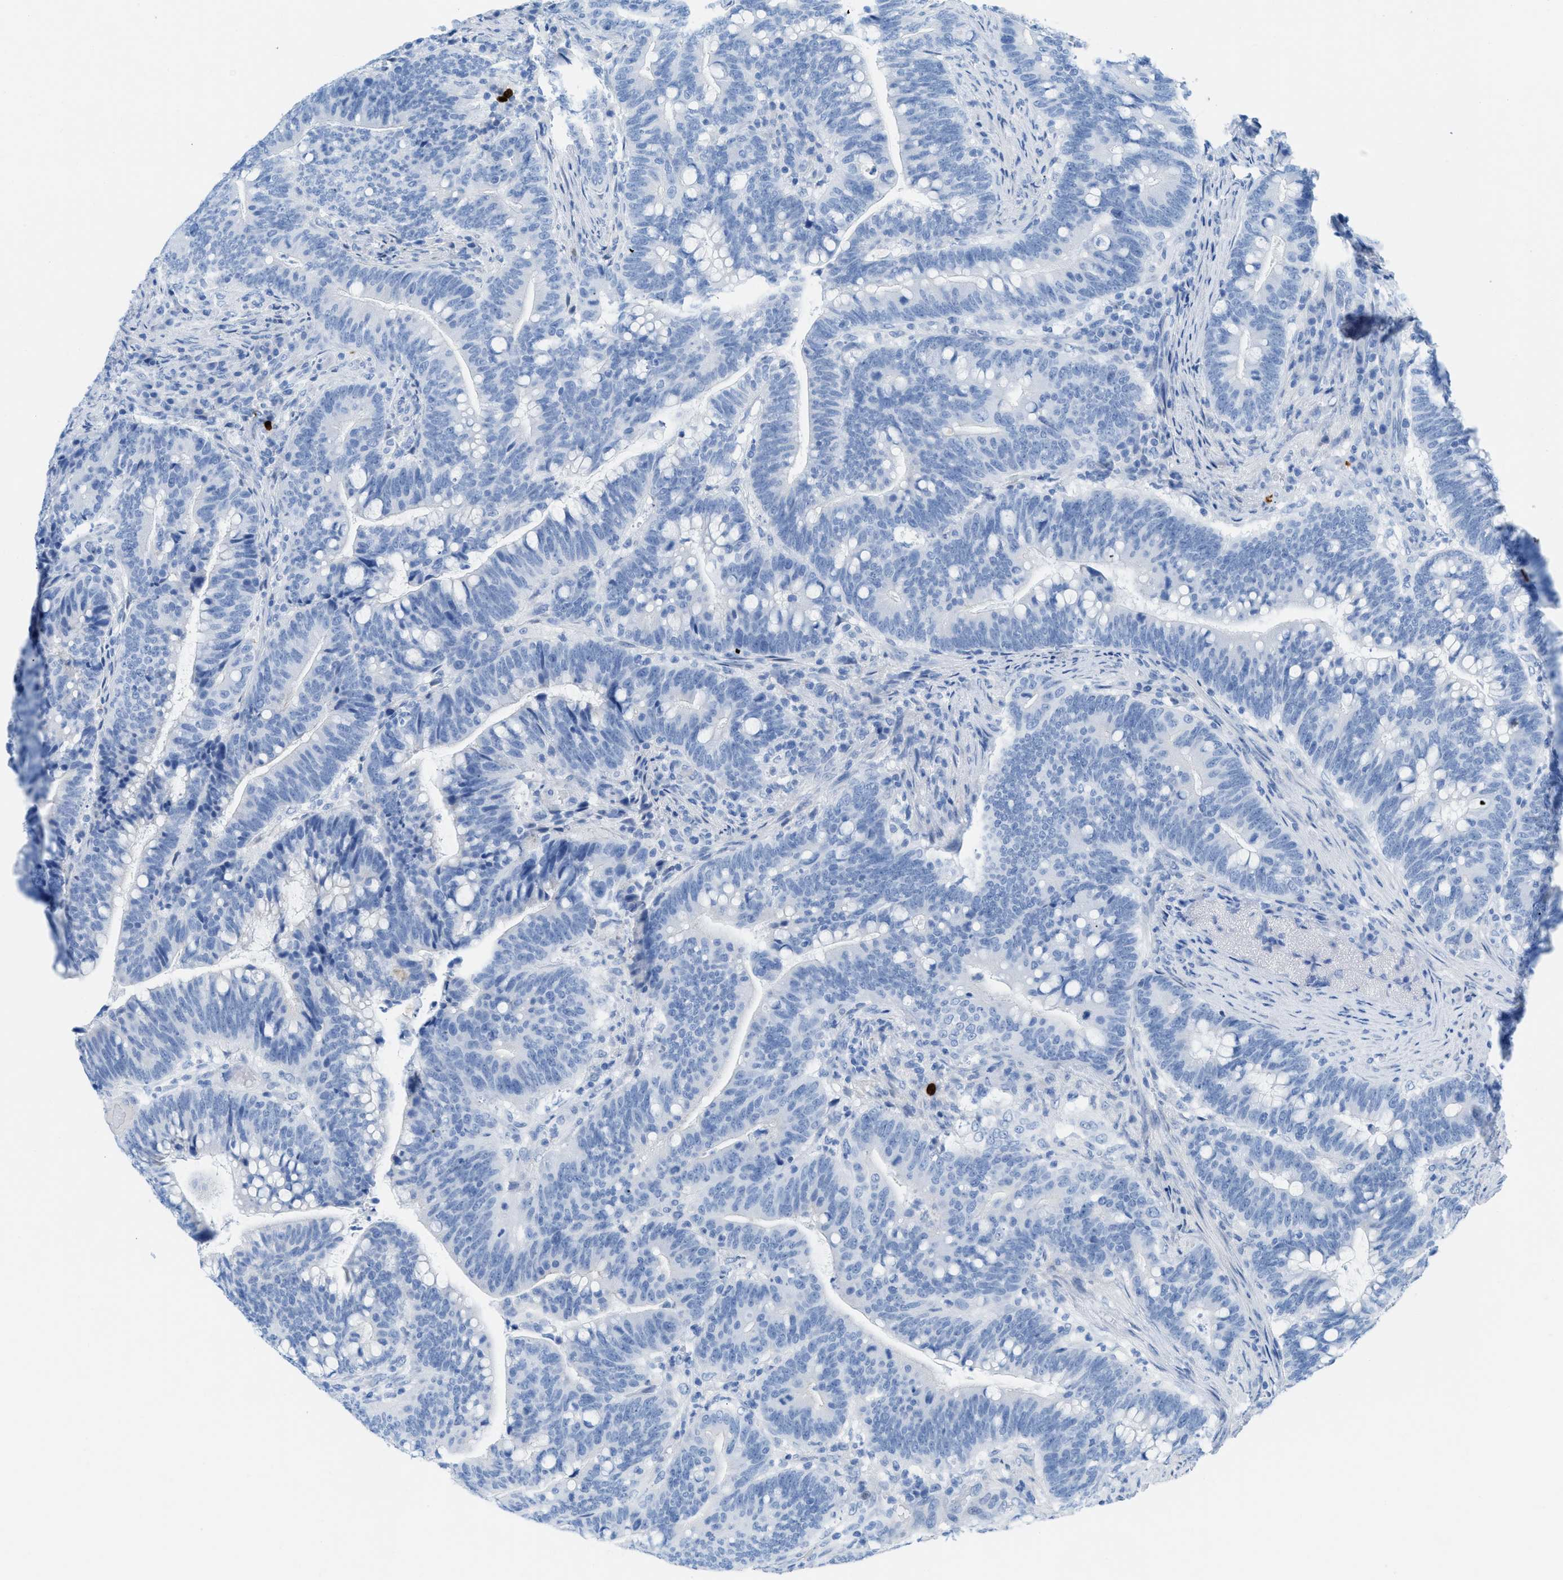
{"staining": {"intensity": "negative", "quantity": "none", "location": "none"}, "tissue": "colorectal cancer", "cell_type": "Tumor cells", "image_type": "cancer", "snomed": [{"axis": "morphology", "description": "Normal tissue, NOS"}, {"axis": "morphology", "description": "Adenocarcinoma, NOS"}, {"axis": "topography", "description": "Colon"}], "caption": "Immunohistochemistry (IHC) photomicrograph of colorectal adenocarcinoma stained for a protein (brown), which demonstrates no staining in tumor cells.", "gene": "TCL1A", "patient": {"sex": "female", "age": 66}}